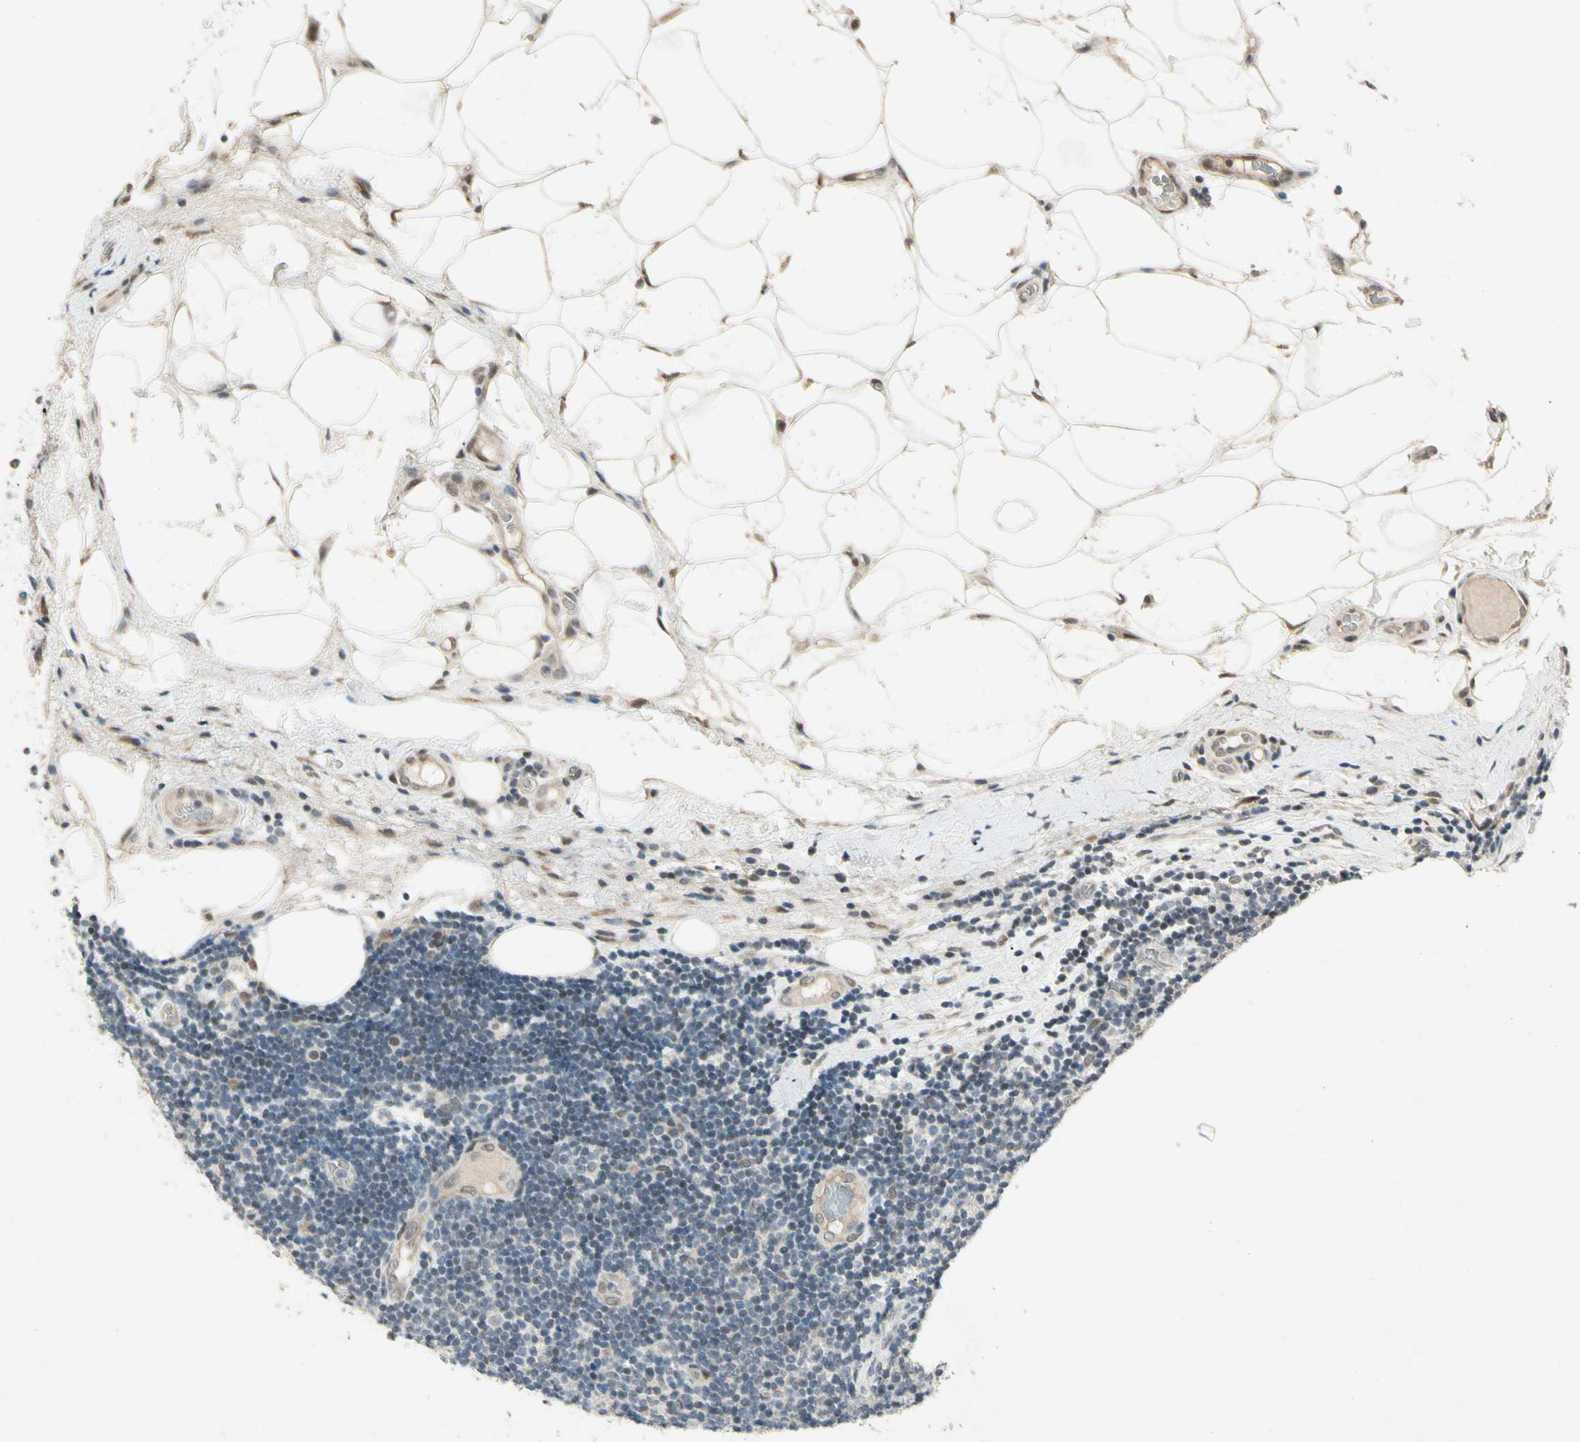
{"staining": {"intensity": "weak", "quantity": "<25%", "location": "nuclear"}, "tissue": "lymphoma", "cell_type": "Tumor cells", "image_type": "cancer", "snomed": [{"axis": "morphology", "description": "Malignant lymphoma, non-Hodgkin's type, Low grade"}, {"axis": "topography", "description": "Lymph node"}], "caption": "The image exhibits no significant staining in tumor cells of lymphoma.", "gene": "ZBTB4", "patient": {"sex": "male", "age": 83}}